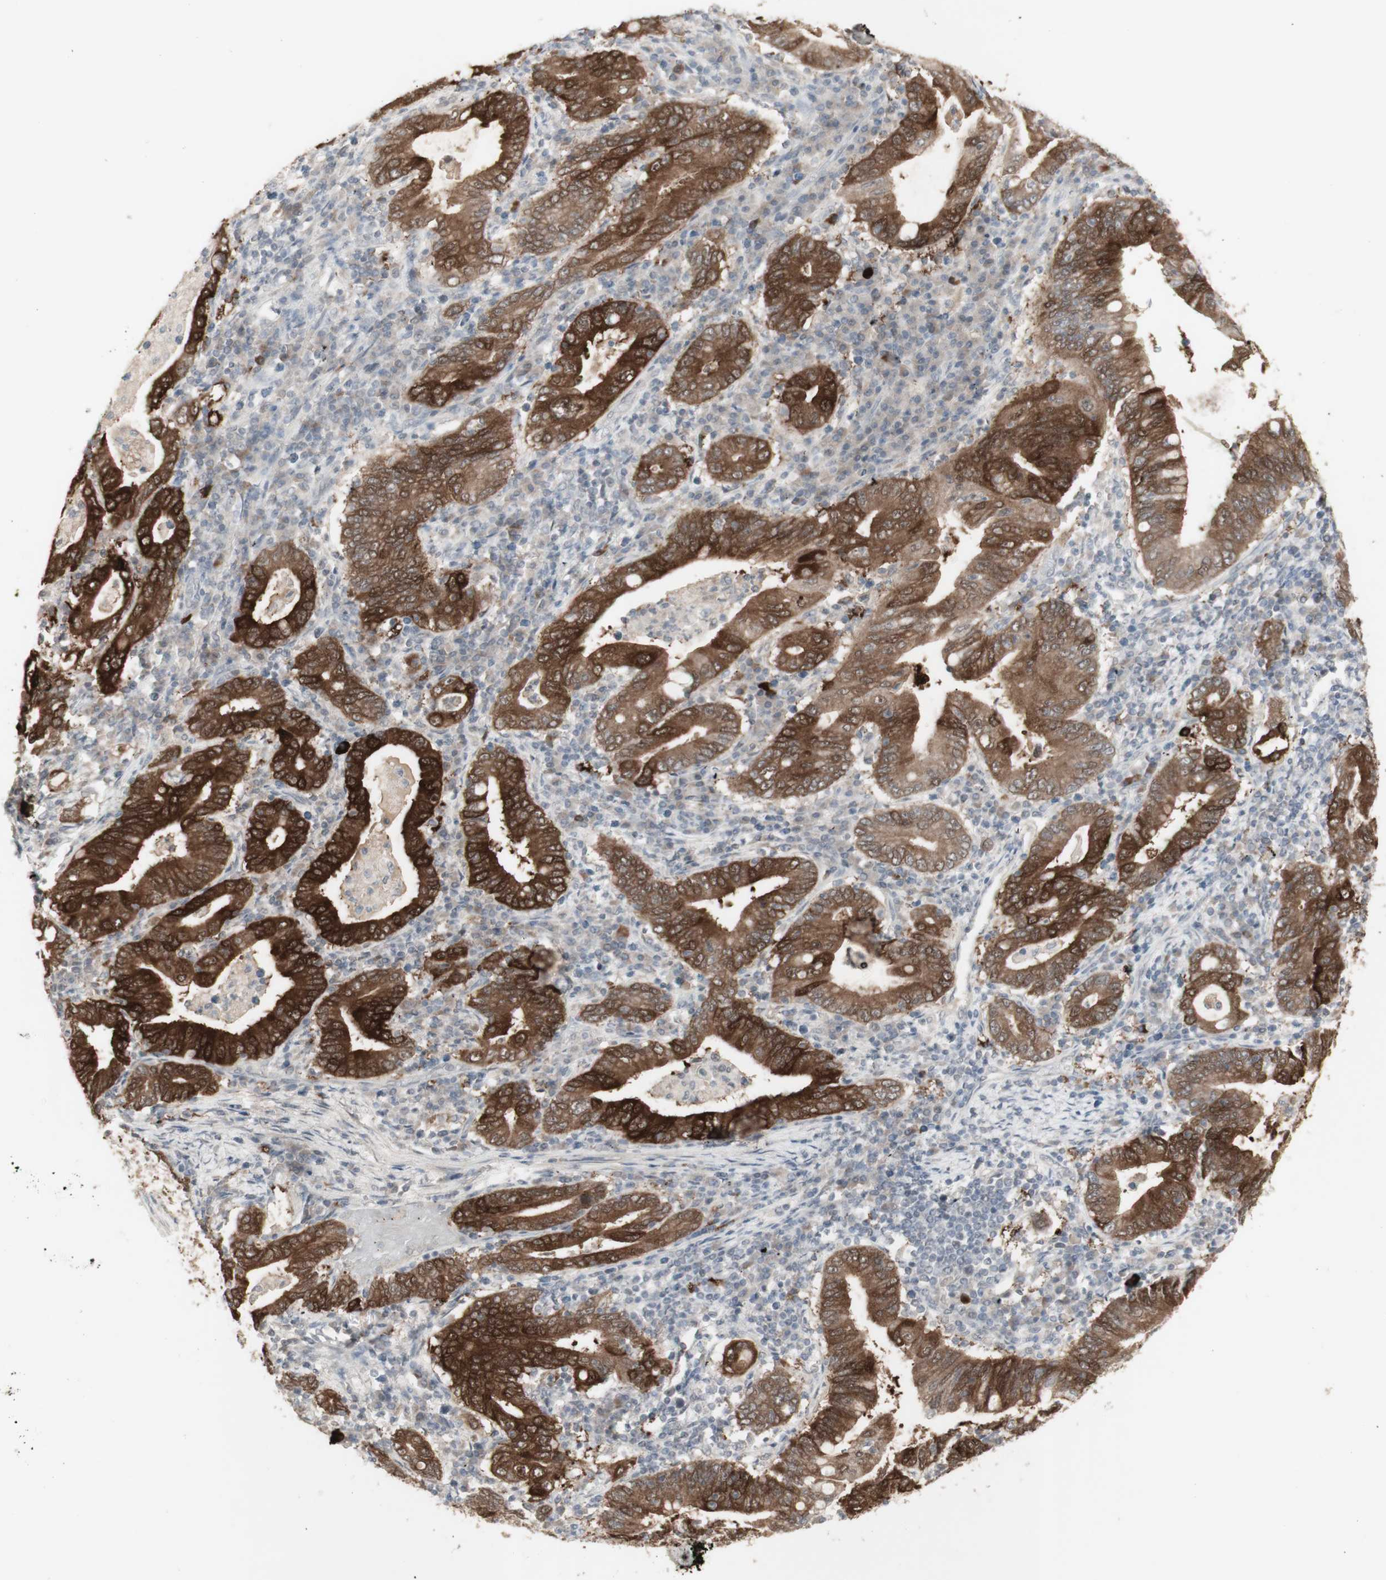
{"staining": {"intensity": "strong", "quantity": ">75%", "location": "cytoplasmic/membranous"}, "tissue": "stomach cancer", "cell_type": "Tumor cells", "image_type": "cancer", "snomed": [{"axis": "morphology", "description": "Normal tissue, NOS"}, {"axis": "morphology", "description": "Adenocarcinoma, NOS"}, {"axis": "topography", "description": "Esophagus"}, {"axis": "topography", "description": "Stomach, upper"}, {"axis": "topography", "description": "Peripheral nerve tissue"}], "caption": "Immunohistochemistry of stomach cancer (adenocarcinoma) demonstrates high levels of strong cytoplasmic/membranous staining in about >75% of tumor cells.", "gene": "C1orf116", "patient": {"sex": "male", "age": 62}}